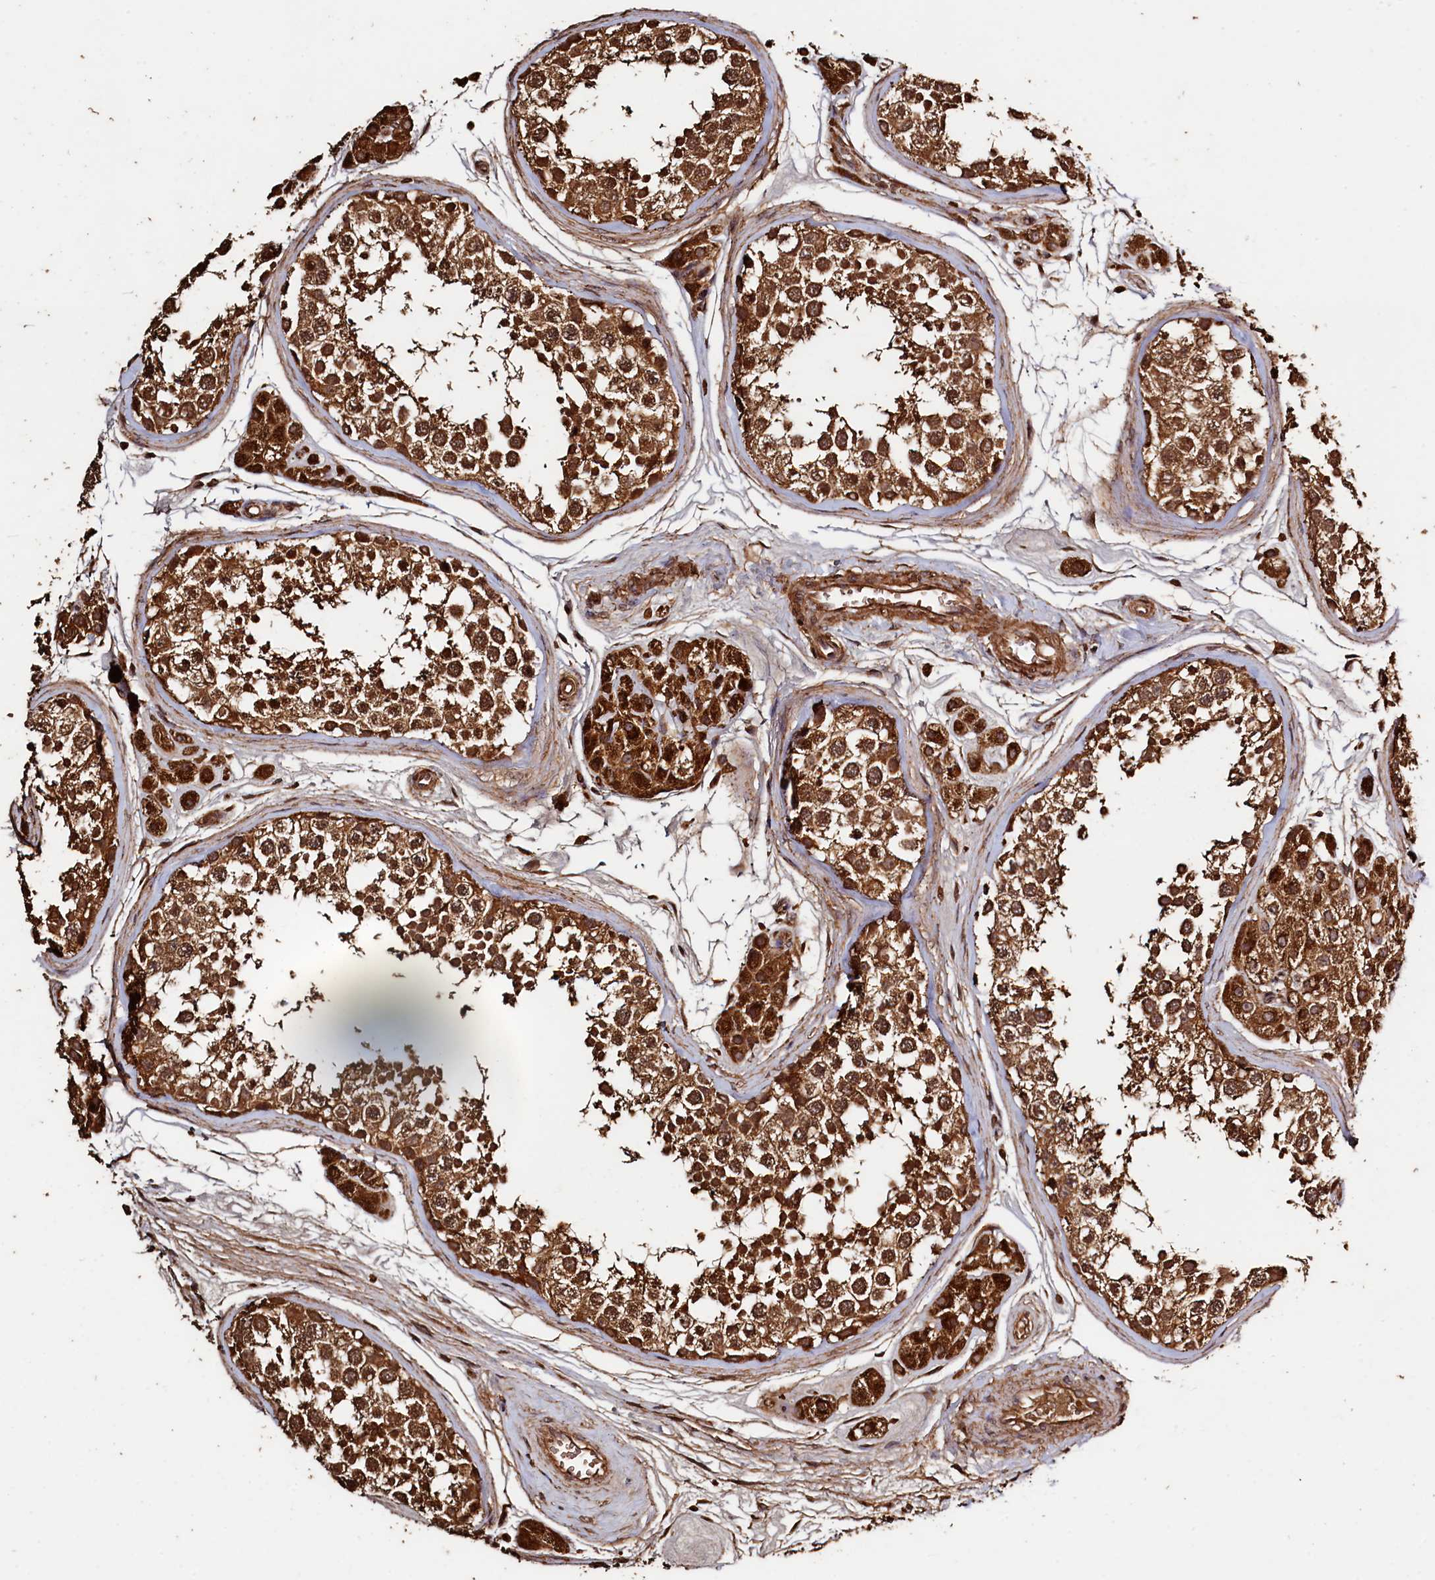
{"staining": {"intensity": "strong", "quantity": ">75%", "location": "cytoplasmic/membranous"}, "tissue": "testis", "cell_type": "Cells in seminiferous ducts", "image_type": "normal", "snomed": [{"axis": "morphology", "description": "Normal tissue, NOS"}, {"axis": "topography", "description": "Testis"}], "caption": "Immunohistochemistry (IHC) staining of benign testis, which displays high levels of strong cytoplasmic/membranous expression in approximately >75% of cells in seminiferous ducts indicating strong cytoplasmic/membranous protein expression. The staining was performed using DAB (3,3'-diaminobenzidine) (brown) for protein detection and nuclei were counterstained in hematoxylin (blue).", "gene": "SNX33", "patient": {"sex": "male", "age": 56}}